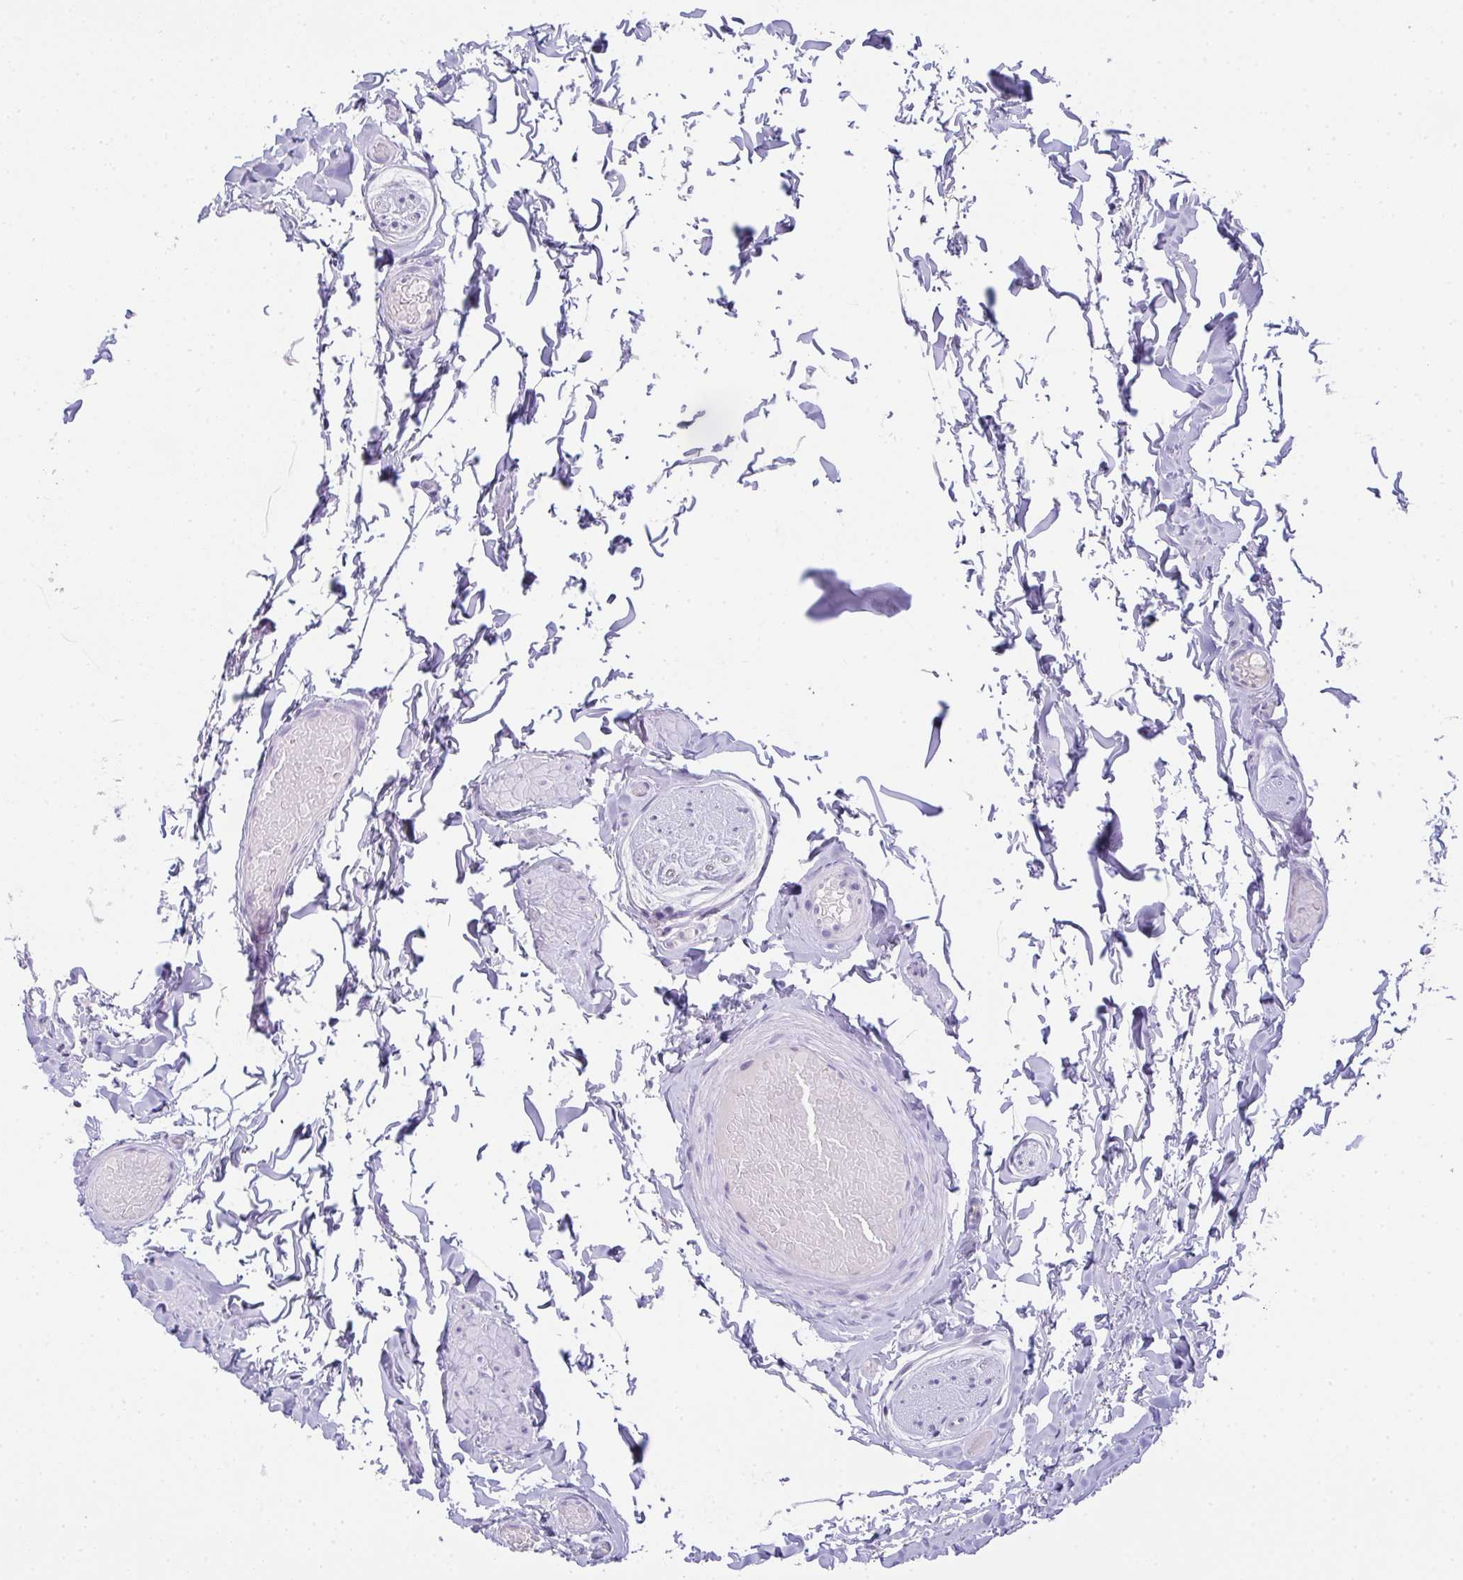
{"staining": {"intensity": "negative", "quantity": "none", "location": "none"}, "tissue": "epididymis", "cell_type": "Glandular cells", "image_type": "normal", "snomed": [{"axis": "morphology", "description": "Normal tissue, NOS"}, {"axis": "topography", "description": "Epididymis"}], "caption": "Immunohistochemical staining of benign human epididymis shows no significant staining in glandular cells.", "gene": "COX7B", "patient": {"sex": "male", "age": 48}}